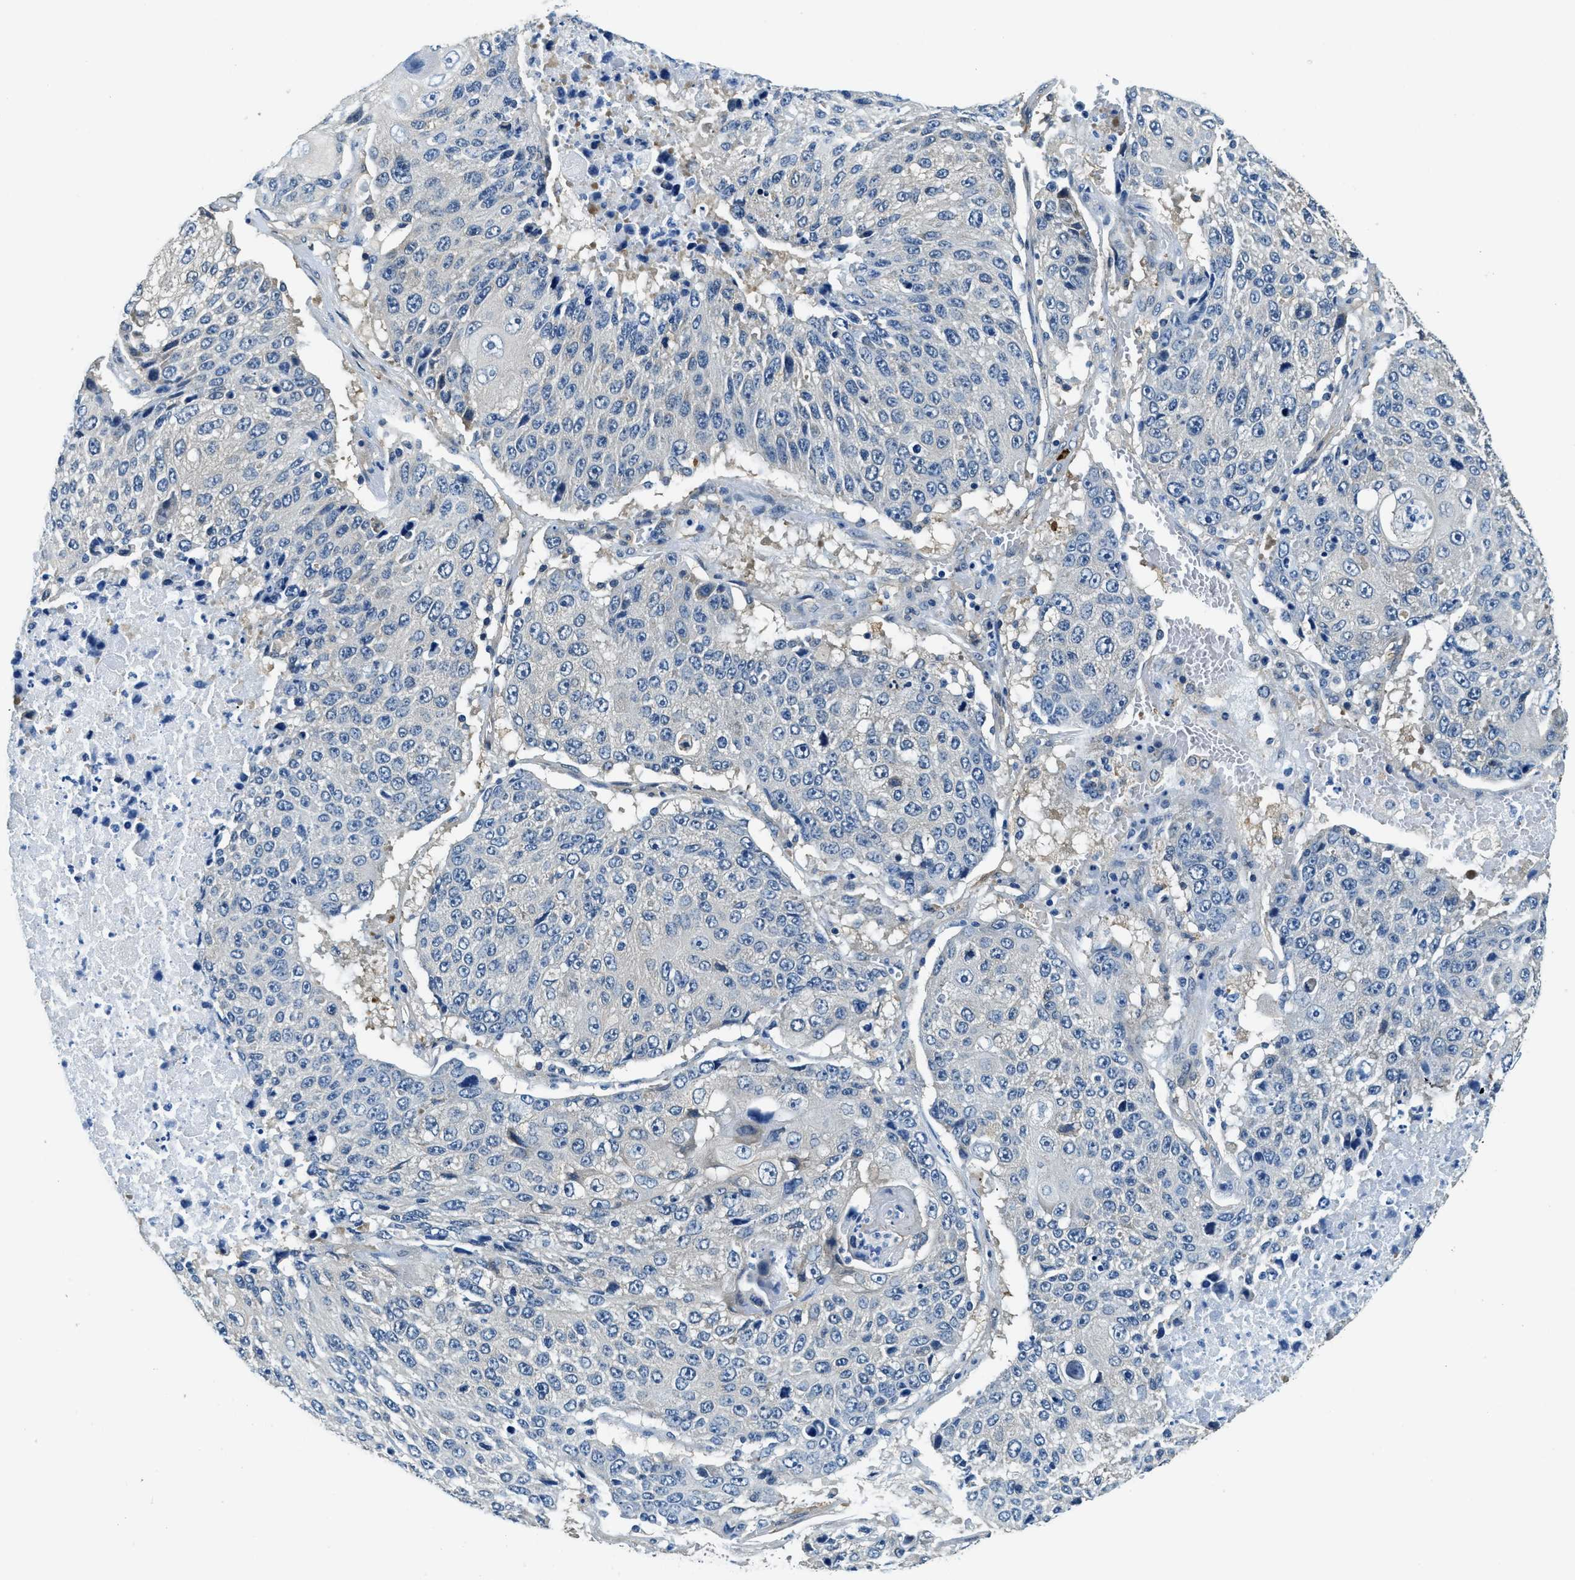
{"staining": {"intensity": "negative", "quantity": "none", "location": "none"}, "tissue": "lung cancer", "cell_type": "Tumor cells", "image_type": "cancer", "snomed": [{"axis": "morphology", "description": "Squamous cell carcinoma, NOS"}, {"axis": "topography", "description": "Lung"}], "caption": "Tumor cells show no significant protein expression in lung cancer (squamous cell carcinoma).", "gene": "TWF1", "patient": {"sex": "male", "age": 61}}